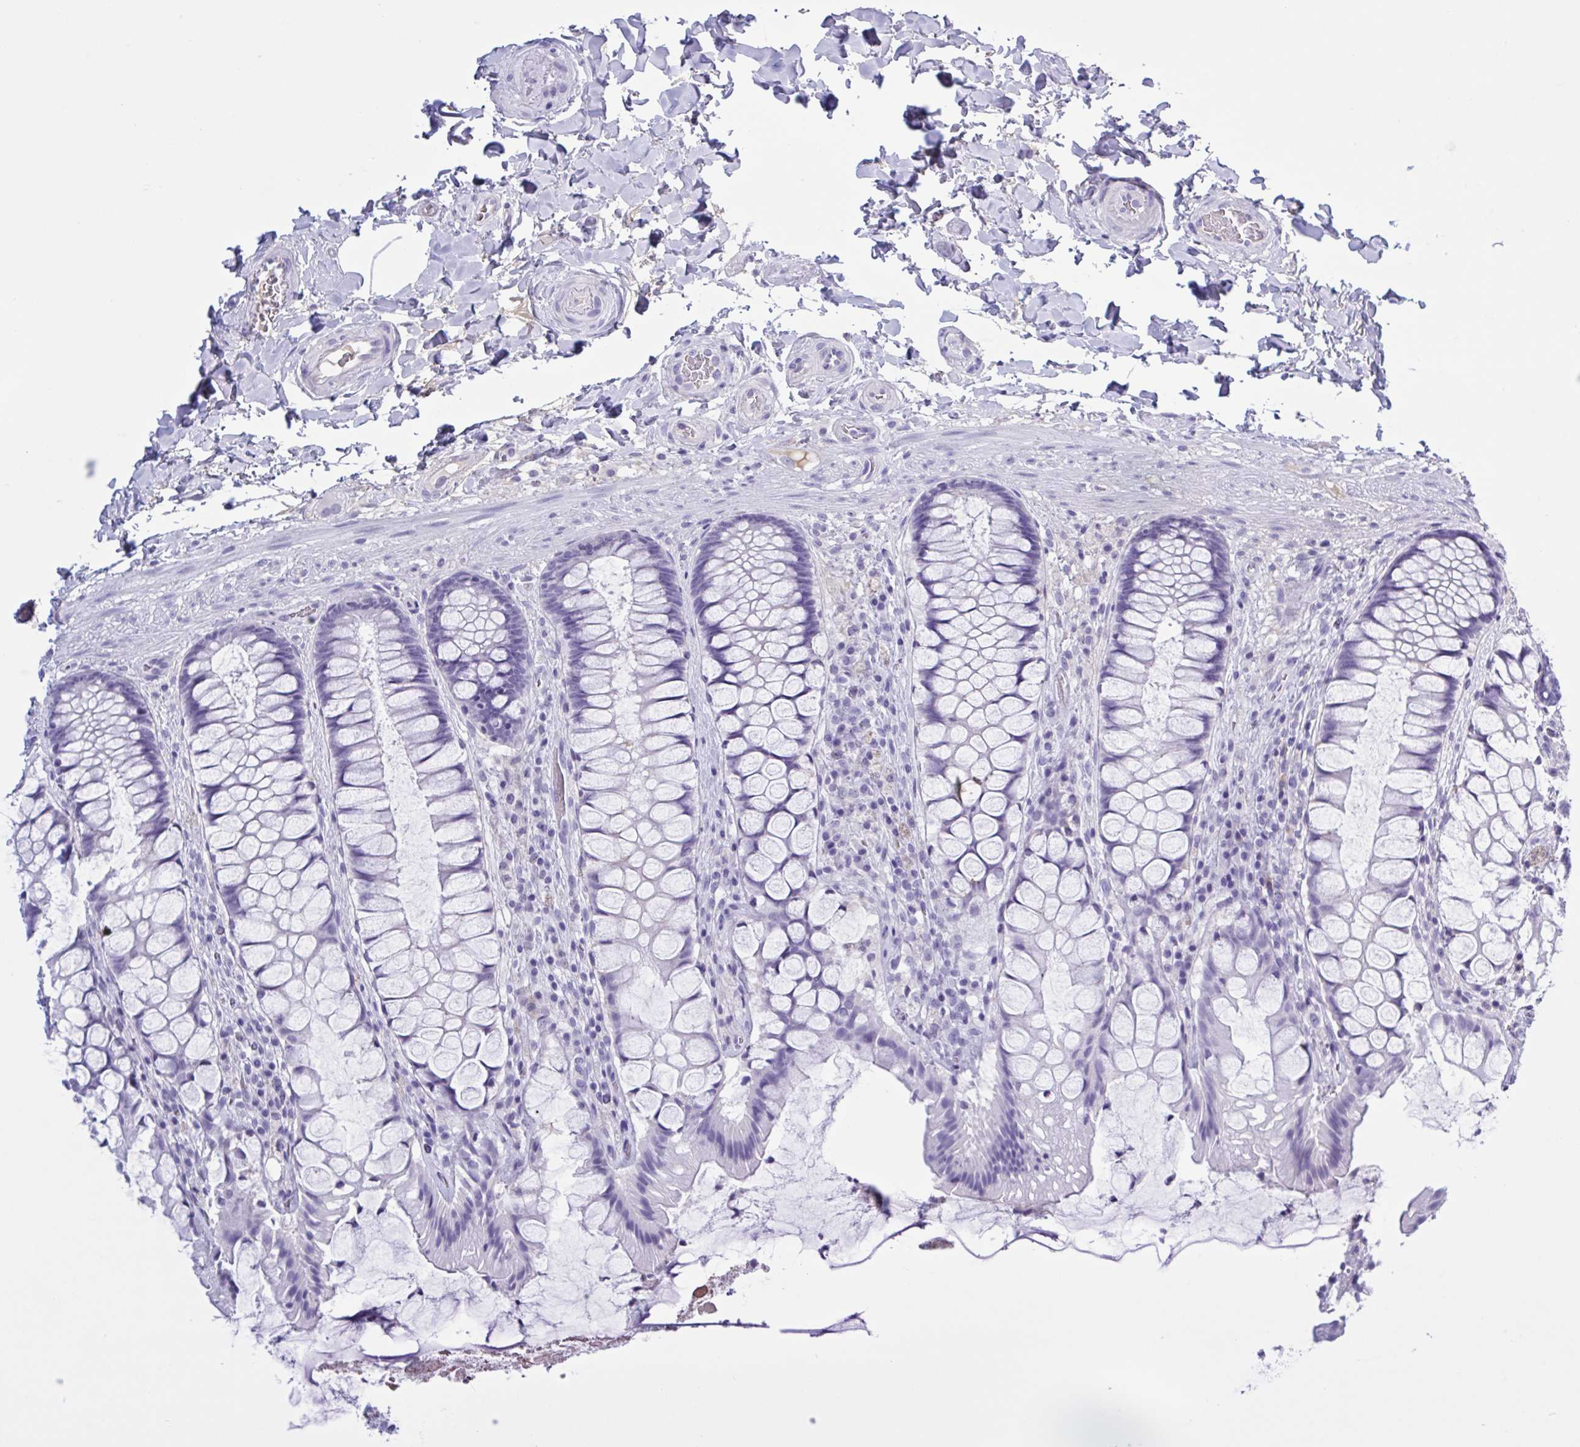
{"staining": {"intensity": "negative", "quantity": "none", "location": "none"}, "tissue": "rectum", "cell_type": "Glandular cells", "image_type": "normal", "snomed": [{"axis": "morphology", "description": "Normal tissue, NOS"}, {"axis": "topography", "description": "Rectum"}], "caption": "This is an IHC histopathology image of normal rectum. There is no expression in glandular cells.", "gene": "USP35", "patient": {"sex": "female", "age": 58}}